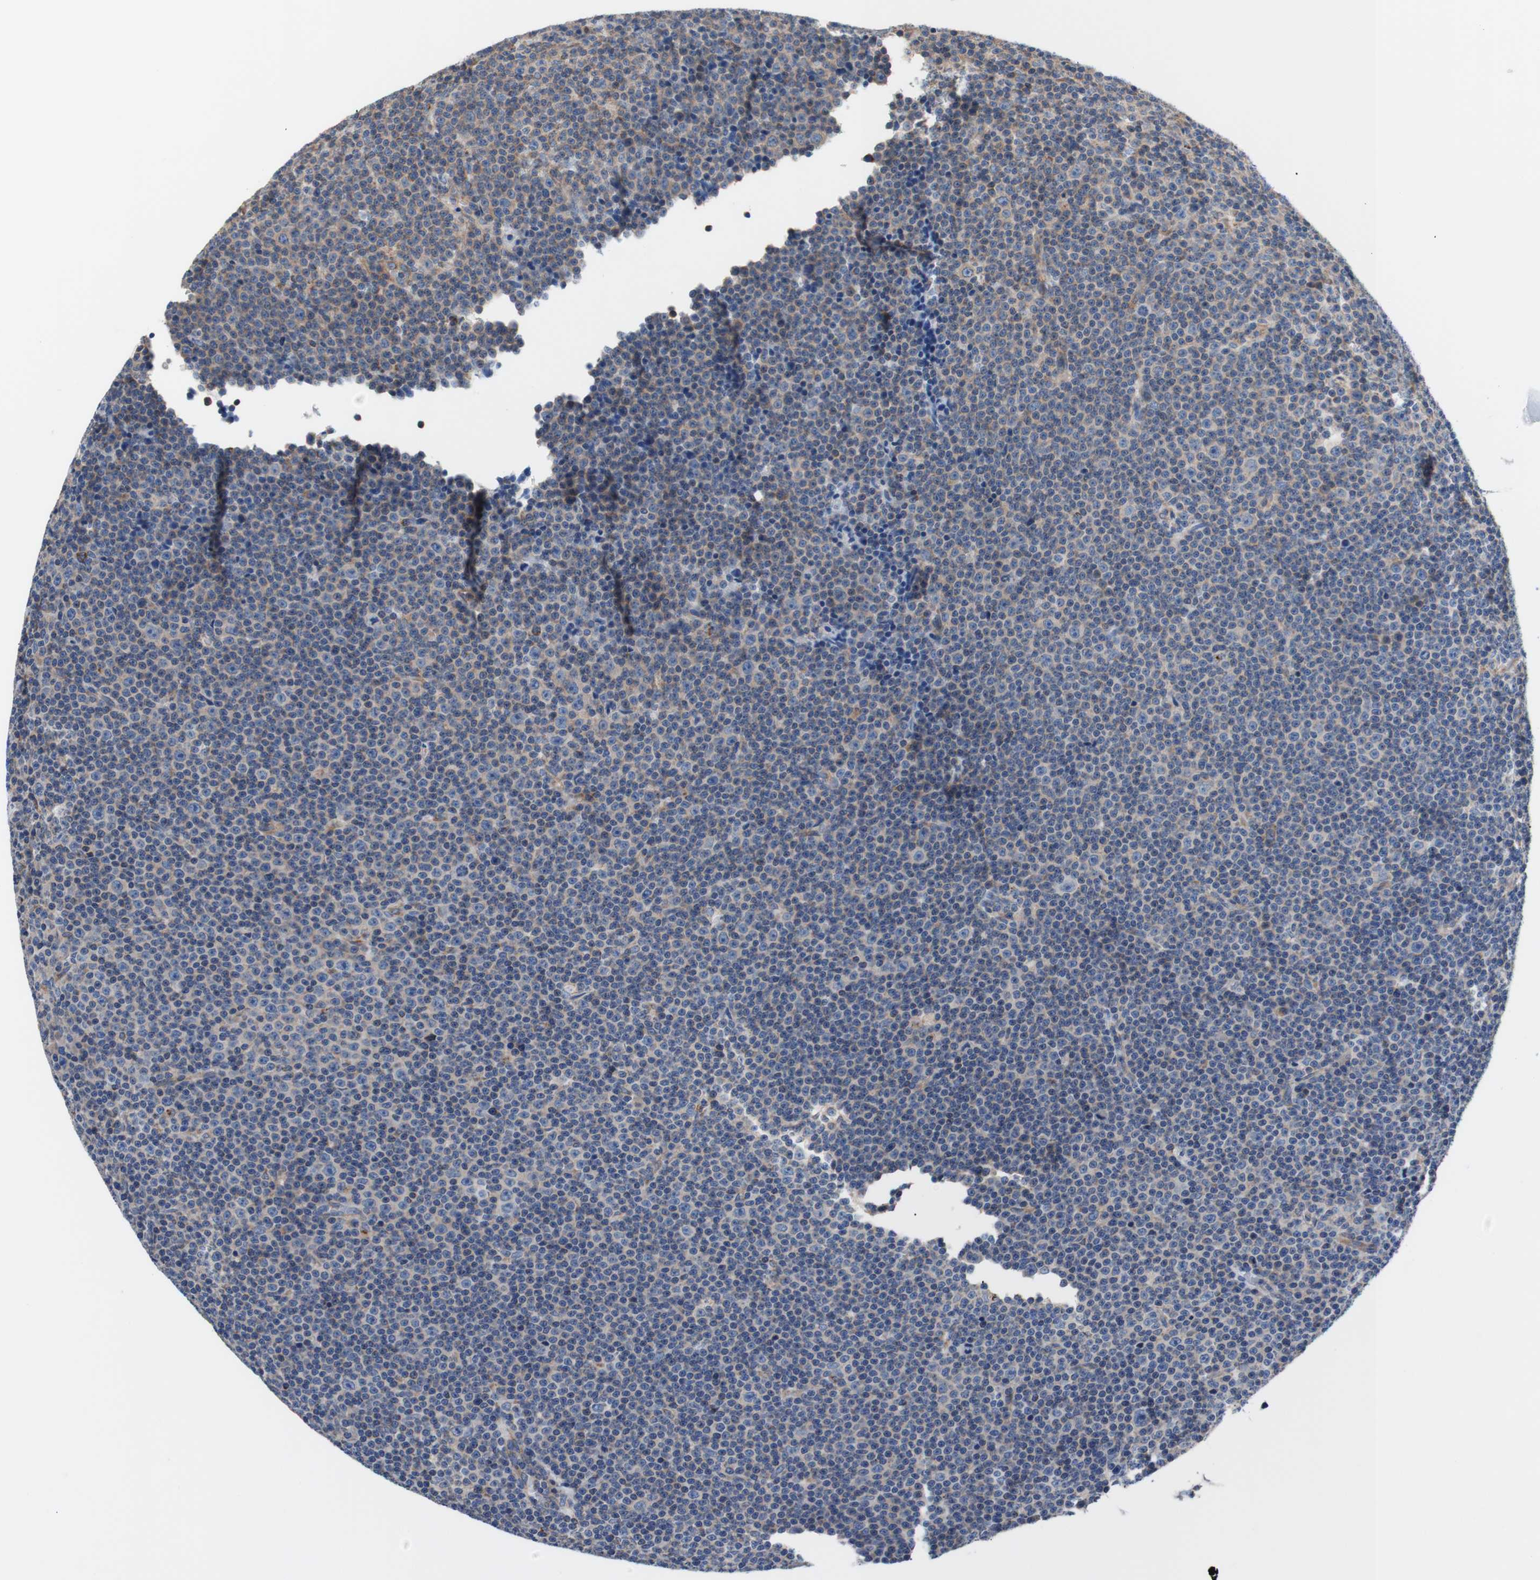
{"staining": {"intensity": "negative", "quantity": "none", "location": "none"}, "tissue": "lymphoma", "cell_type": "Tumor cells", "image_type": "cancer", "snomed": [{"axis": "morphology", "description": "Malignant lymphoma, non-Hodgkin's type, Low grade"}, {"axis": "topography", "description": "Lymph node"}], "caption": "This is a histopathology image of immunohistochemistry (IHC) staining of malignant lymphoma, non-Hodgkin's type (low-grade), which shows no positivity in tumor cells.", "gene": "FMR1", "patient": {"sex": "female", "age": 67}}